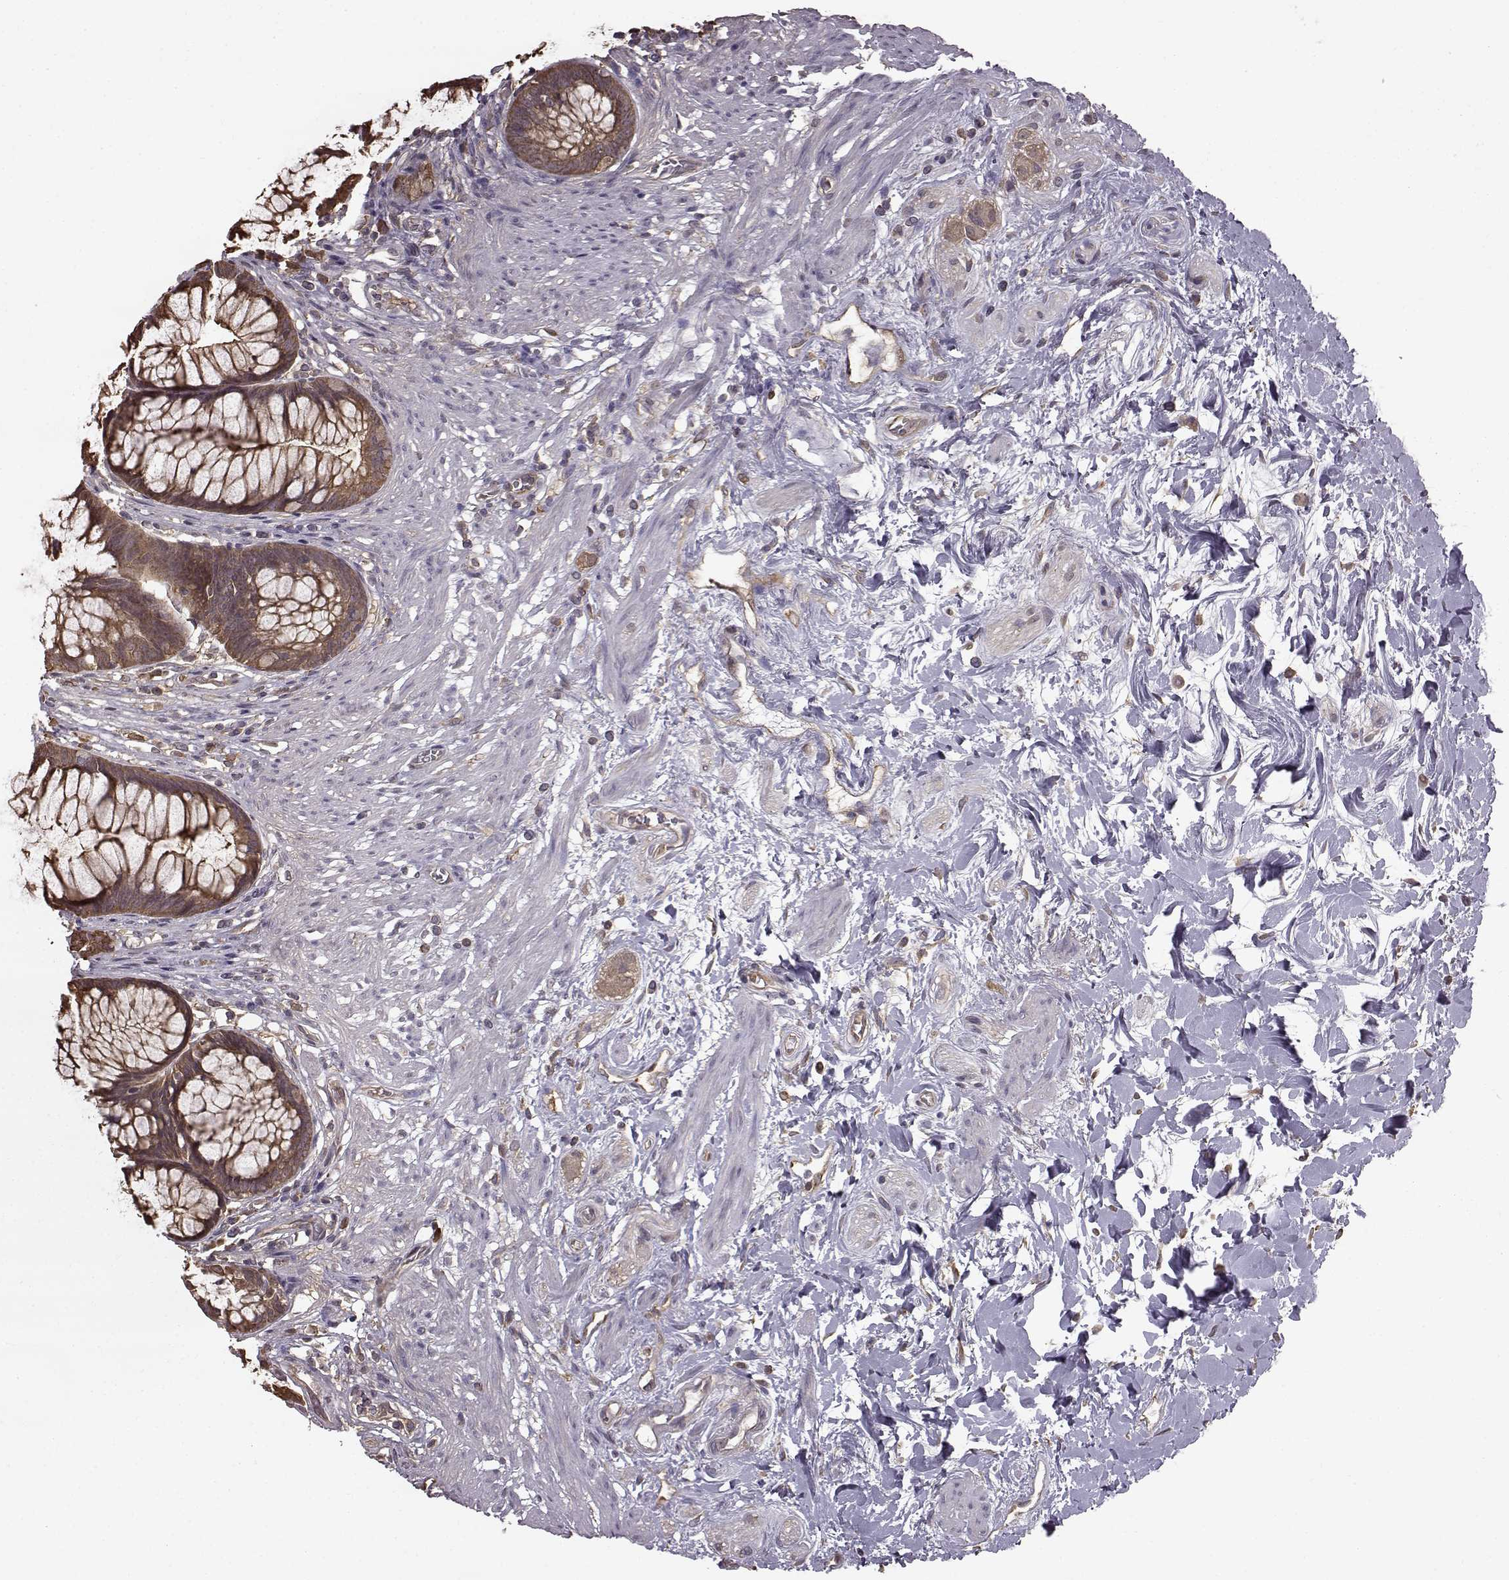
{"staining": {"intensity": "moderate", "quantity": ">75%", "location": "cytoplasmic/membranous"}, "tissue": "rectum", "cell_type": "Glandular cells", "image_type": "normal", "snomed": [{"axis": "morphology", "description": "Normal tissue, NOS"}, {"axis": "topography", "description": "Smooth muscle"}, {"axis": "topography", "description": "Rectum"}], "caption": "Glandular cells reveal moderate cytoplasmic/membranous staining in about >75% of cells in normal rectum.", "gene": "NME1", "patient": {"sex": "male", "age": 53}}